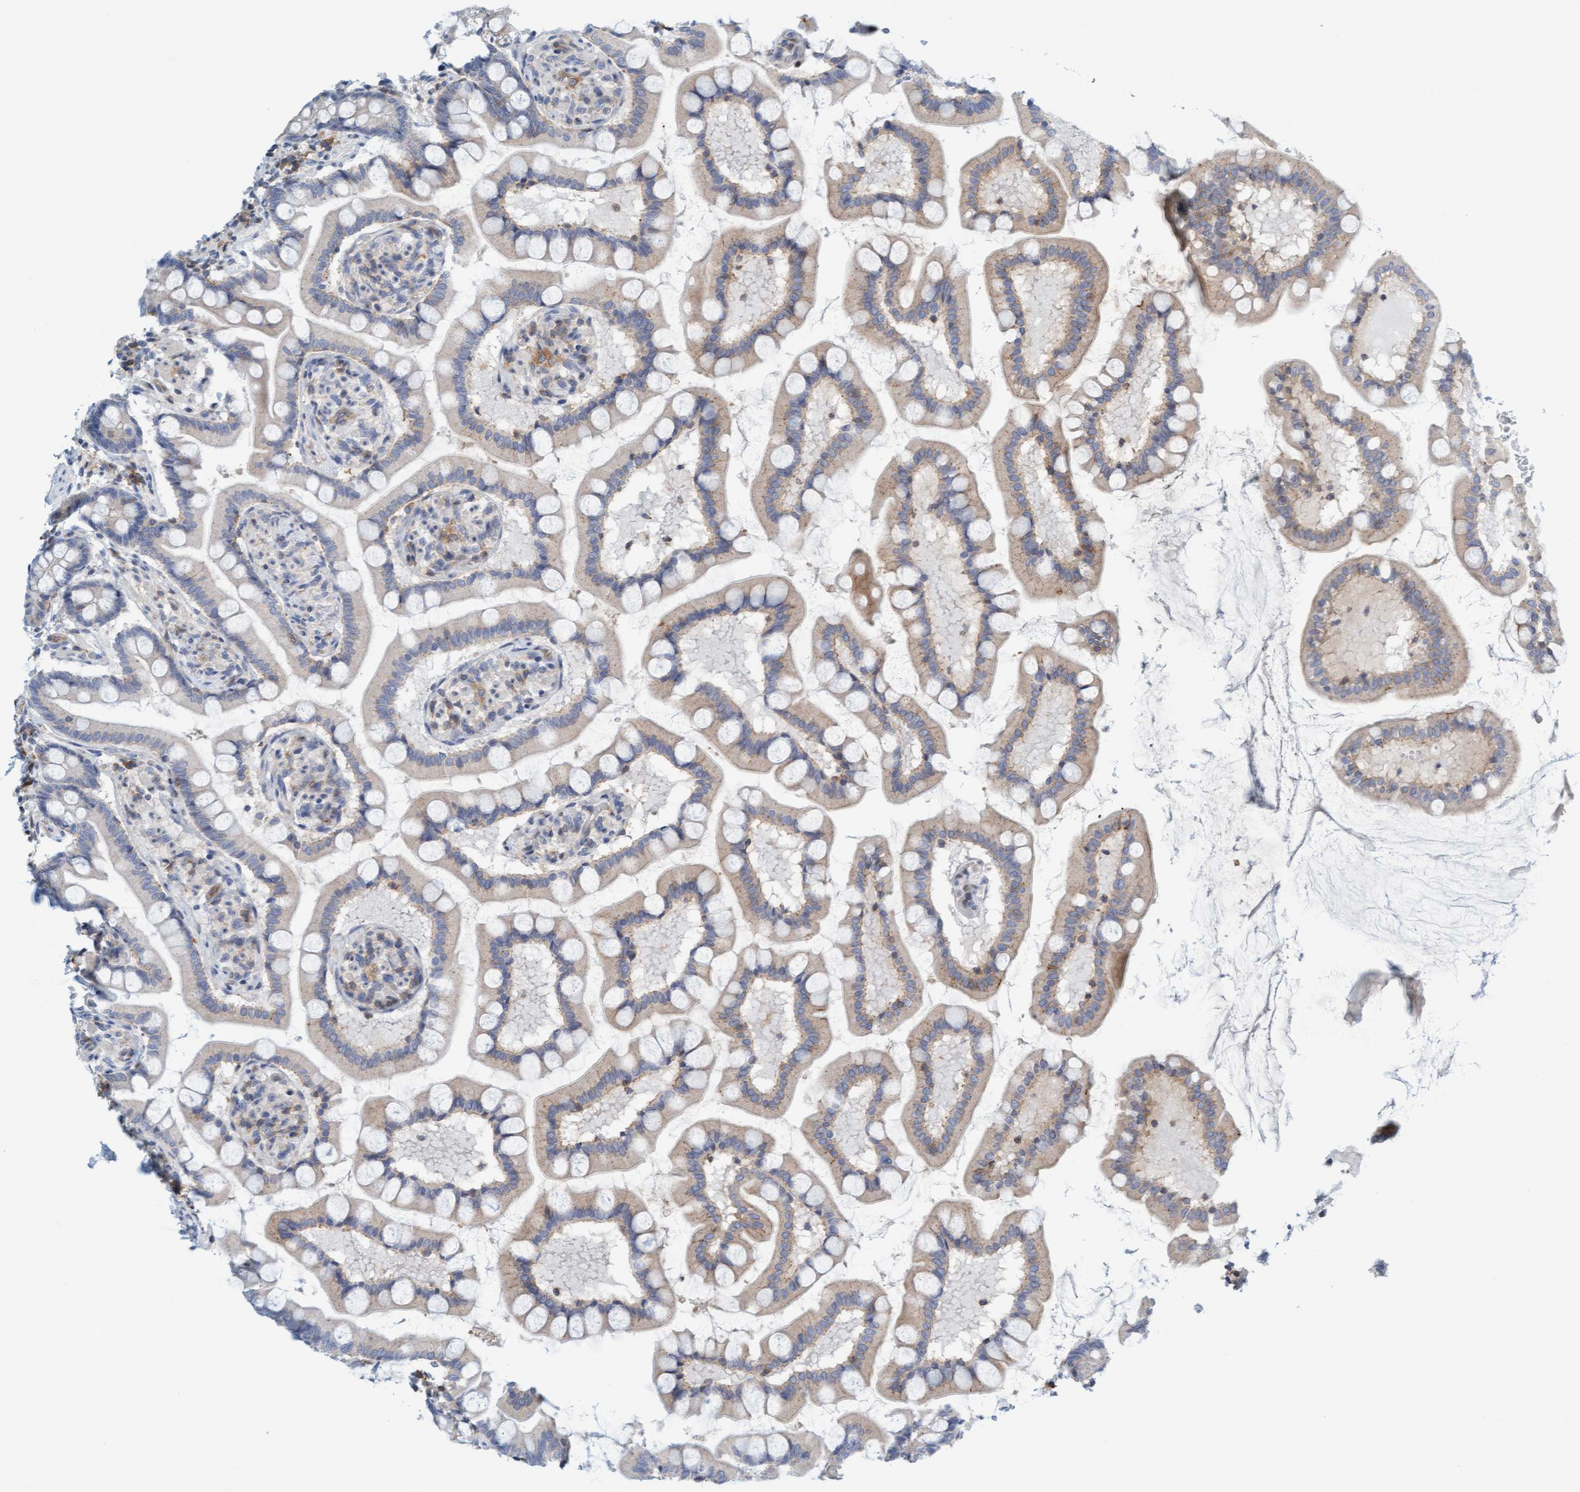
{"staining": {"intensity": "moderate", "quantity": "25%-75%", "location": "cytoplasmic/membranous"}, "tissue": "small intestine", "cell_type": "Glandular cells", "image_type": "normal", "snomed": [{"axis": "morphology", "description": "Normal tissue, NOS"}, {"axis": "topography", "description": "Small intestine"}], "caption": "Immunohistochemical staining of benign human small intestine displays moderate cytoplasmic/membranous protein expression in about 25%-75% of glandular cells. (brown staining indicates protein expression, while blue staining denotes nuclei).", "gene": "PRKD2", "patient": {"sex": "male", "age": 41}}